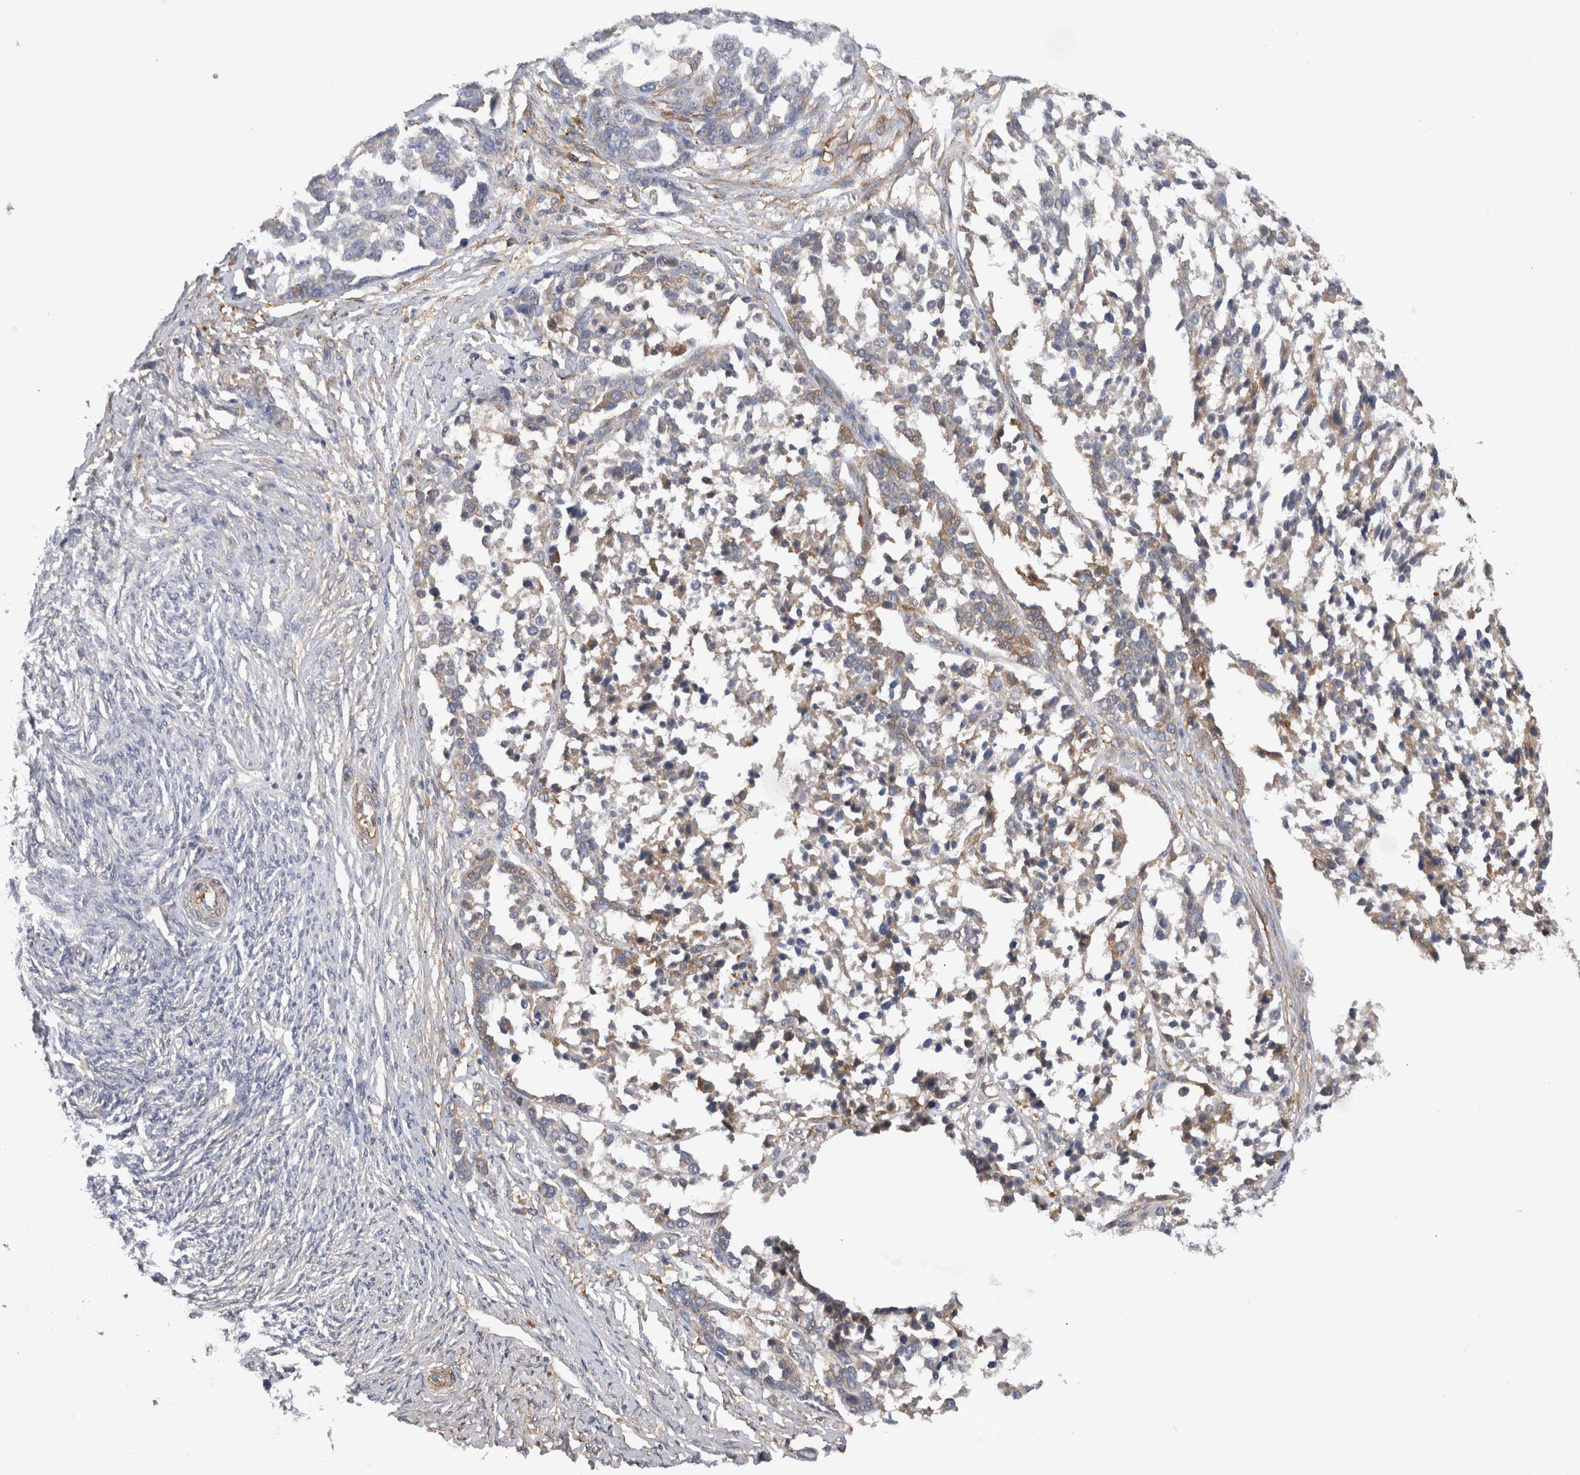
{"staining": {"intensity": "weak", "quantity": "25%-75%", "location": "cytoplasmic/membranous"}, "tissue": "ovarian cancer", "cell_type": "Tumor cells", "image_type": "cancer", "snomed": [{"axis": "morphology", "description": "Cystadenocarcinoma, serous, NOS"}, {"axis": "topography", "description": "Ovary"}], "caption": "This photomicrograph demonstrates IHC staining of human ovarian cancer, with low weak cytoplasmic/membranous staining in approximately 25%-75% of tumor cells.", "gene": "EPRS1", "patient": {"sex": "female", "age": 44}}